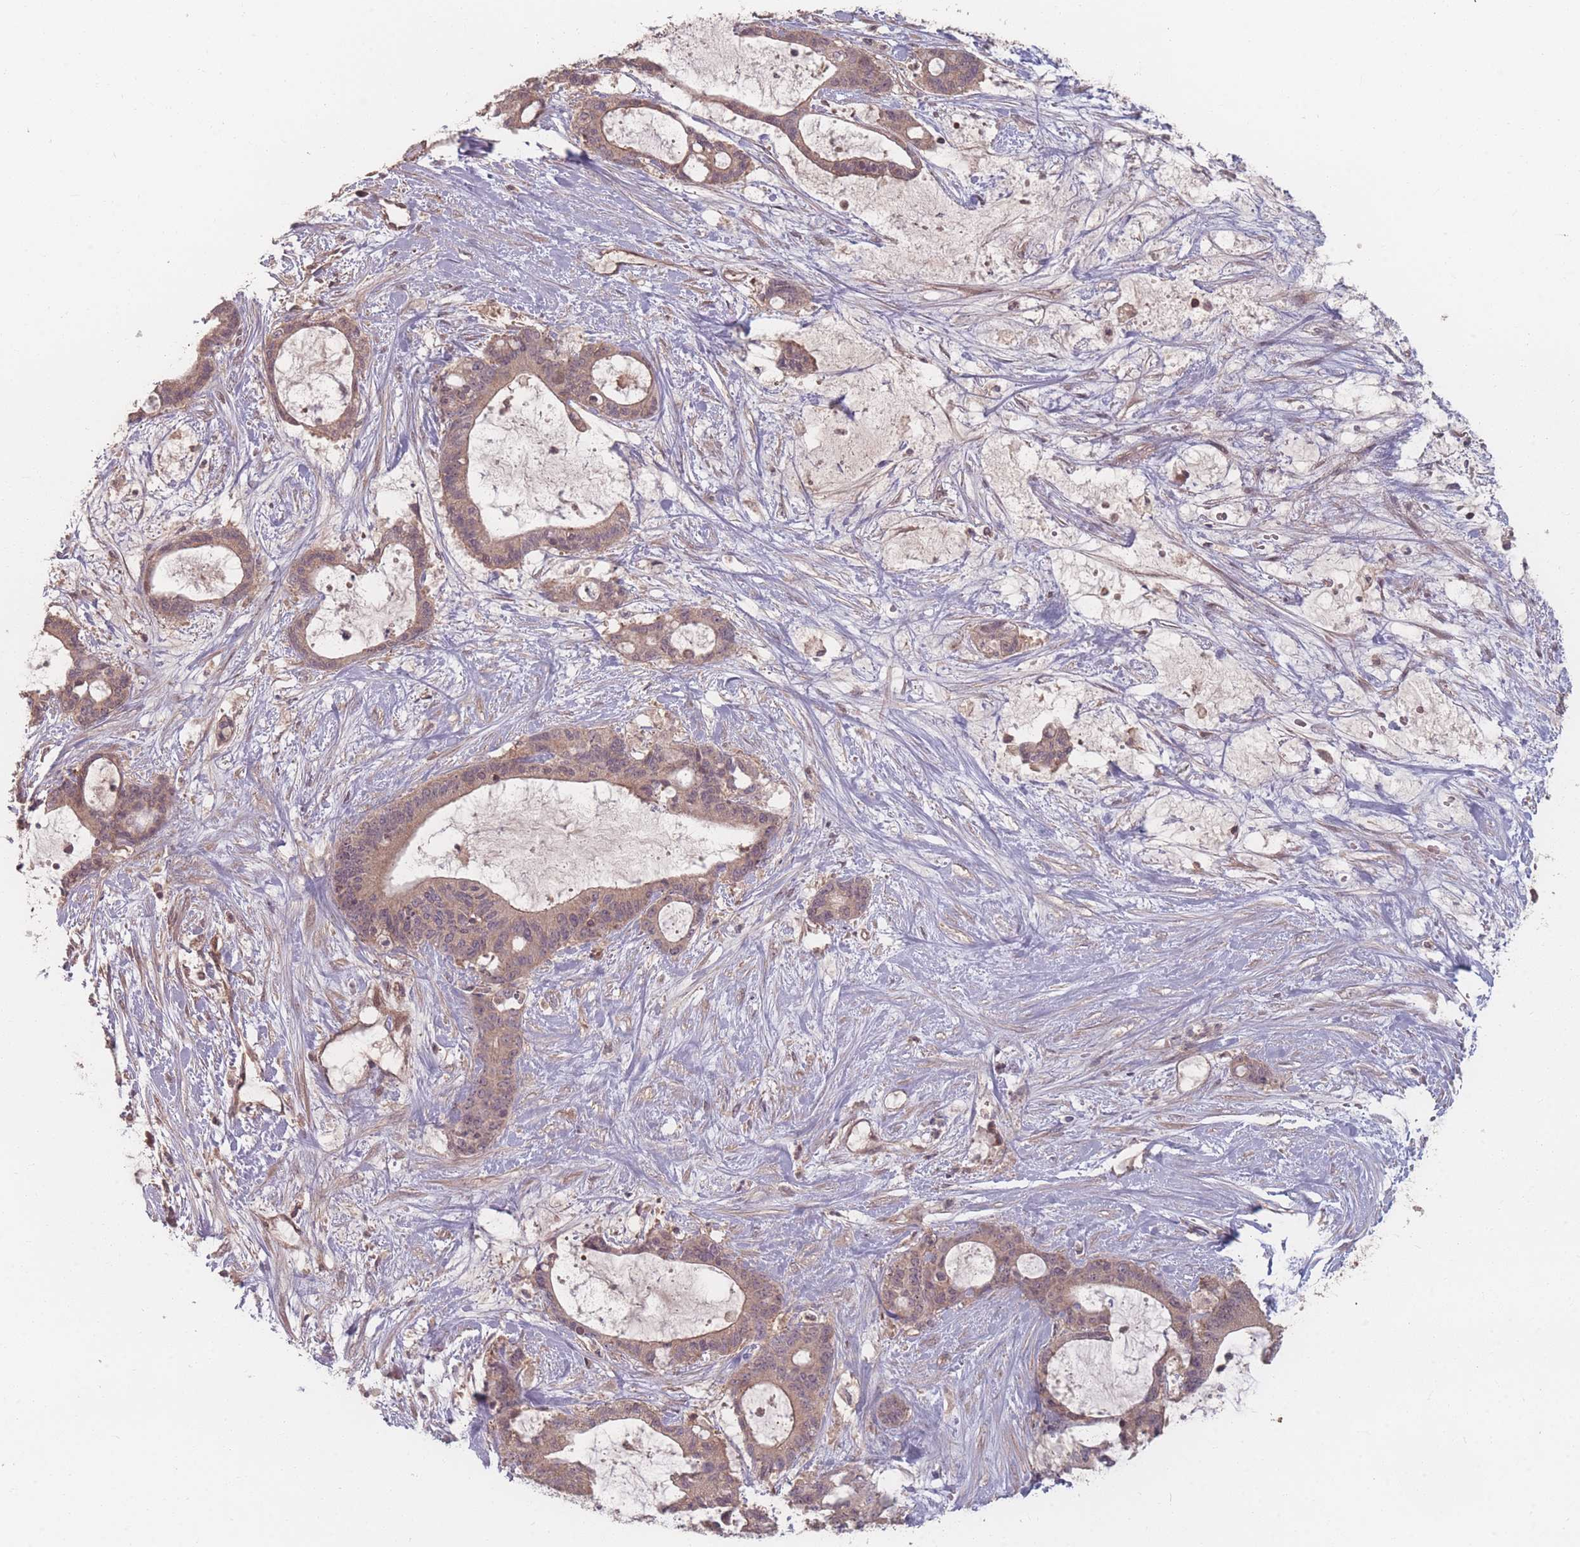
{"staining": {"intensity": "weak", "quantity": ">75%", "location": "cytoplasmic/membranous"}, "tissue": "liver cancer", "cell_type": "Tumor cells", "image_type": "cancer", "snomed": [{"axis": "morphology", "description": "Normal tissue, NOS"}, {"axis": "morphology", "description": "Cholangiocarcinoma"}, {"axis": "topography", "description": "Liver"}, {"axis": "topography", "description": "Peripheral nerve tissue"}], "caption": "Liver cancer (cholangiocarcinoma) stained for a protein reveals weak cytoplasmic/membranous positivity in tumor cells.", "gene": "HAGH", "patient": {"sex": "female", "age": 73}}